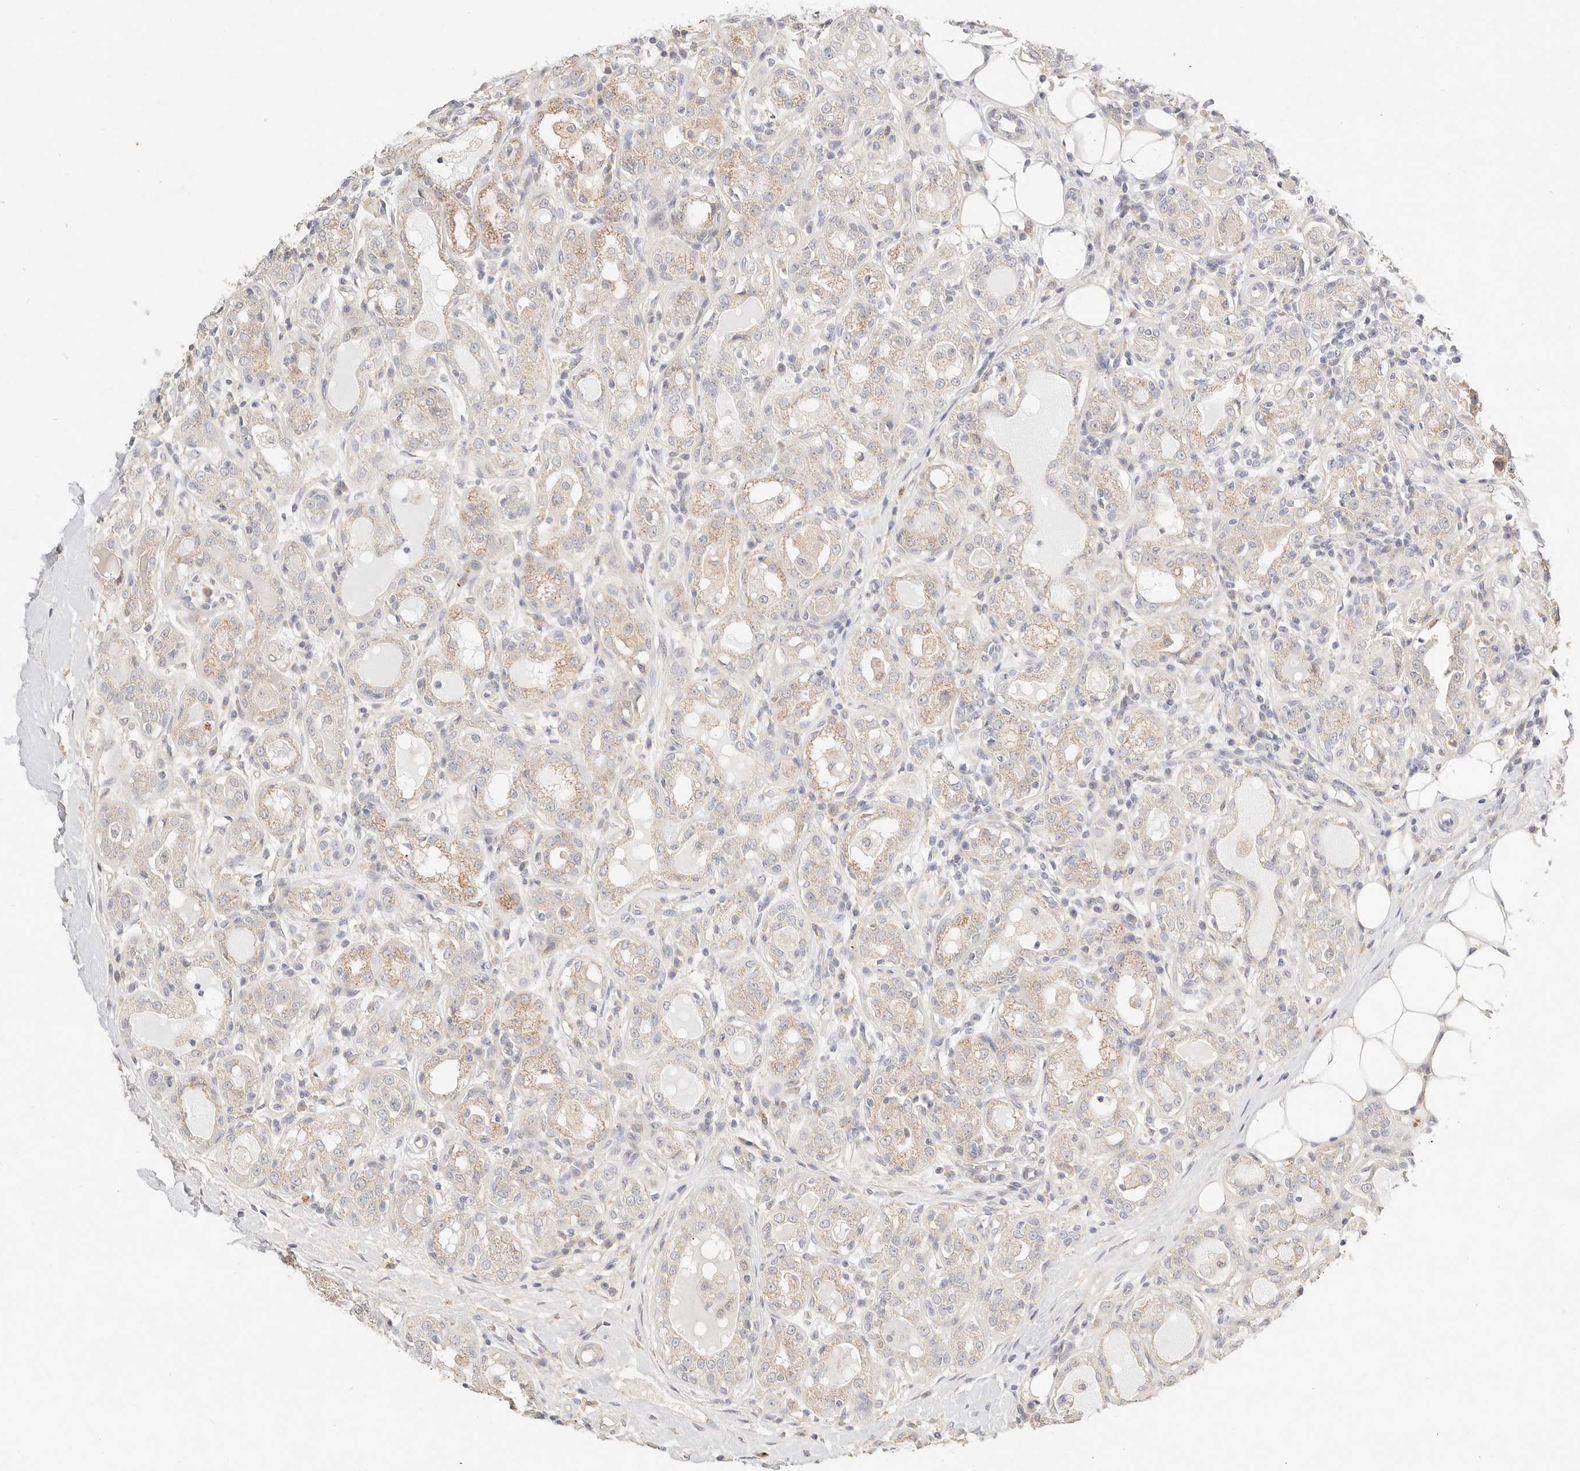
{"staining": {"intensity": "weak", "quantity": "25%-75%", "location": "cytoplasmic/membranous"}, "tissue": "breast cancer", "cell_type": "Tumor cells", "image_type": "cancer", "snomed": [{"axis": "morphology", "description": "Duct carcinoma"}, {"axis": "topography", "description": "Breast"}], "caption": "Human breast cancer (infiltrating ductal carcinoma) stained for a protein (brown) displays weak cytoplasmic/membranous positive positivity in approximately 25%-75% of tumor cells.", "gene": "ACOX1", "patient": {"sex": "female", "age": 27}}